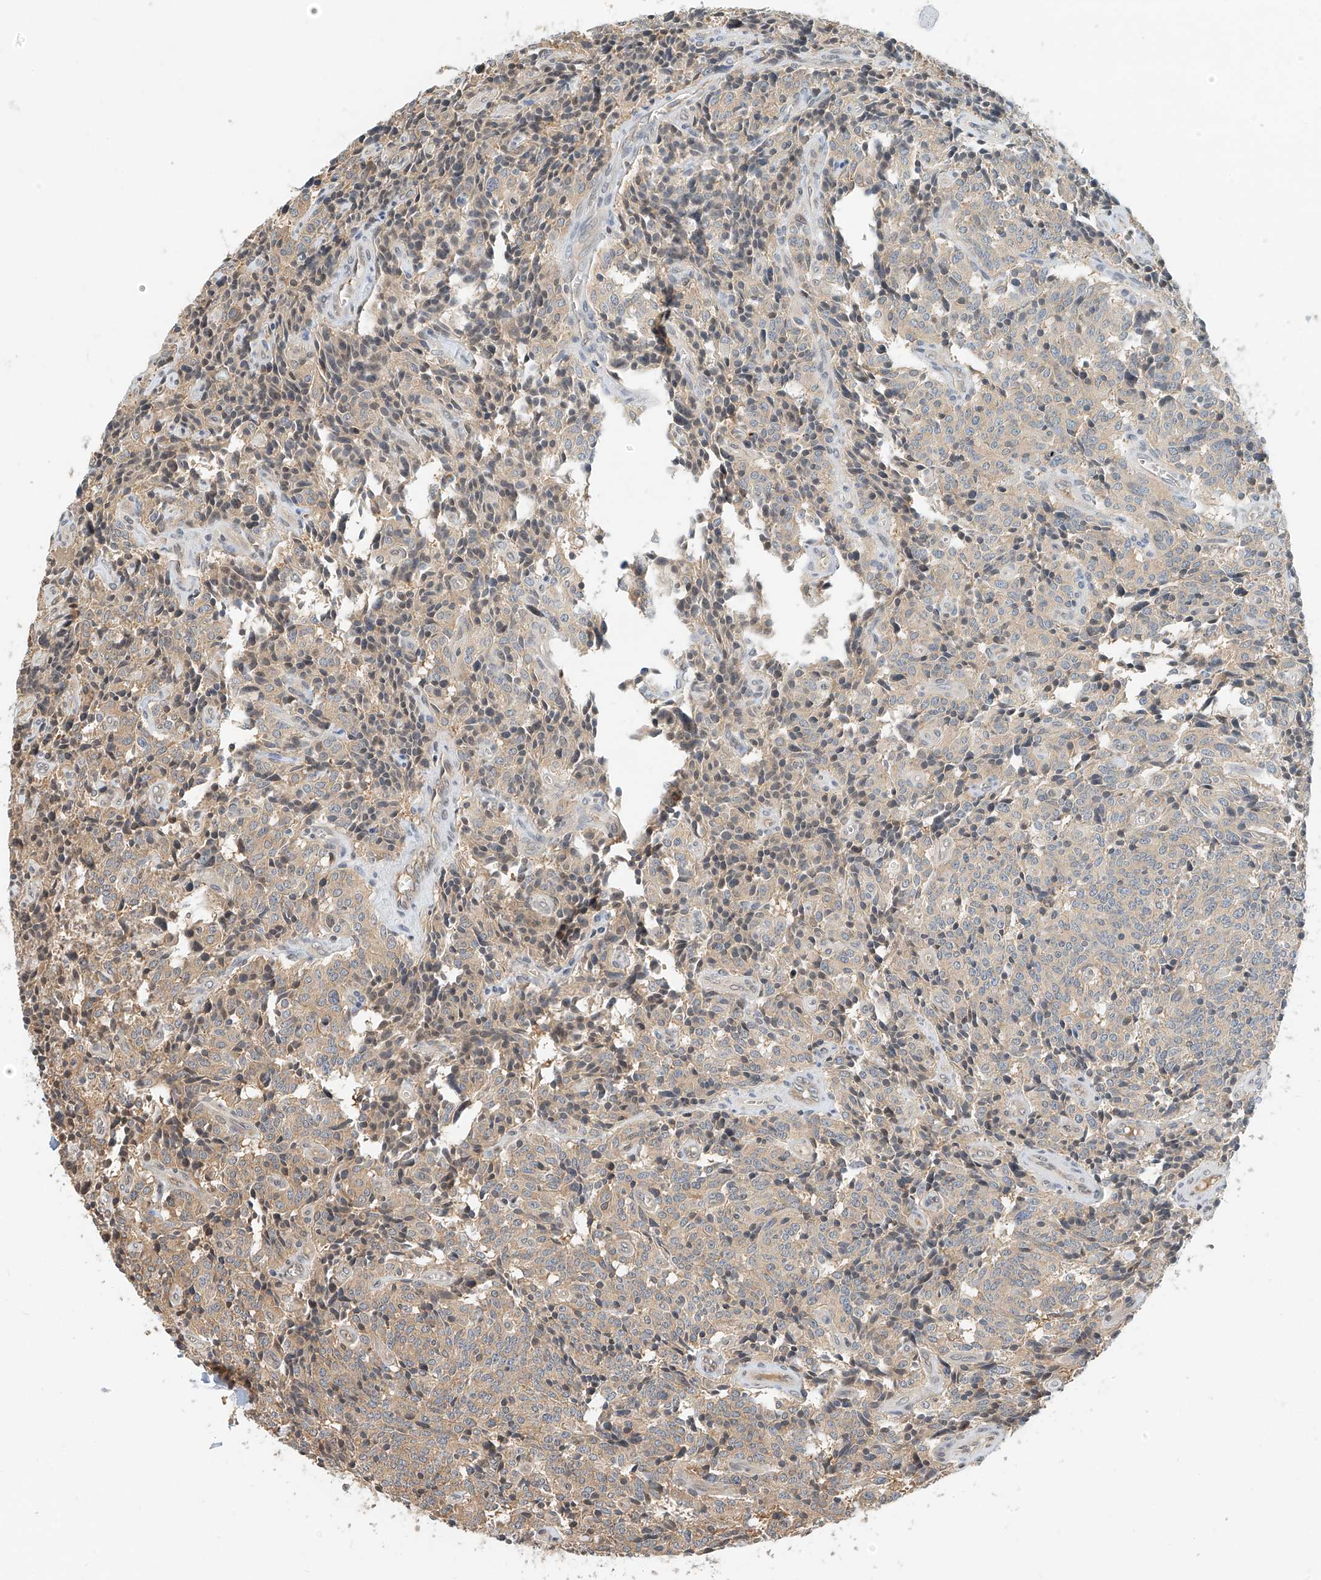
{"staining": {"intensity": "moderate", "quantity": "25%-75%", "location": "cytoplasmic/membranous"}, "tissue": "carcinoid", "cell_type": "Tumor cells", "image_type": "cancer", "snomed": [{"axis": "morphology", "description": "Carcinoid, malignant, NOS"}, {"axis": "topography", "description": "Lung"}], "caption": "Tumor cells show medium levels of moderate cytoplasmic/membranous expression in about 25%-75% of cells in carcinoid (malignant). The staining is performed using DAB (3,3'-diaminobenzidine) brown chromogen to label protein expression. The nuclei are counter-stained blue using hematoxylin.", "gene": "PPA2", "patient": {"sex": "female", "age": 46}}